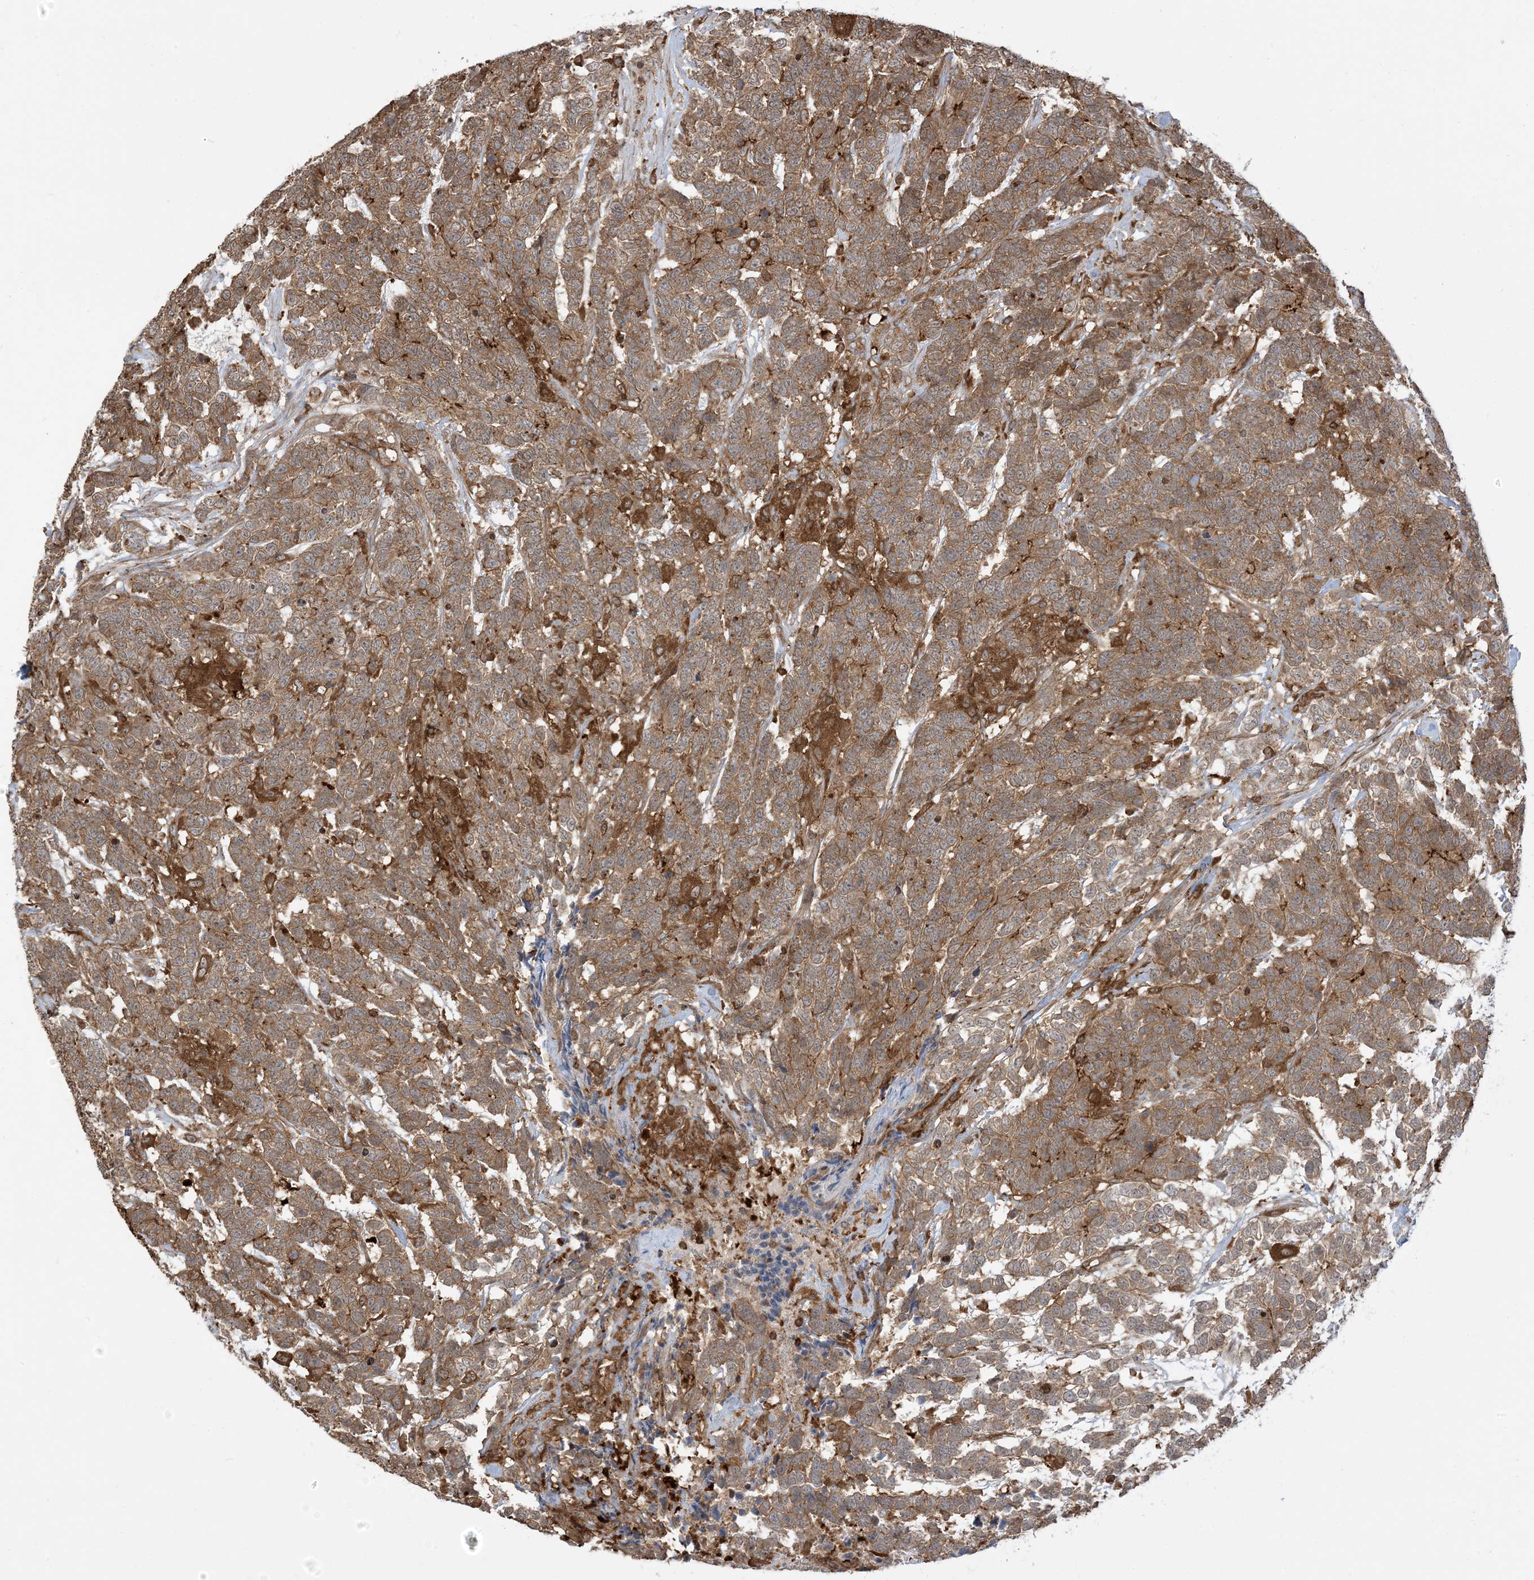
{"staining": {"intensity": "moderate", "quantity": ">75%", "location": "cytoplasmic/membranous"}, "tissue": "testis cancer", "cell_type": "Tumor cells", "image_type": "cancer", "snomed": [{"axis": "morphology", "description": "Carcinoma, Embryonal, NOS"}, {"axis": "topography", "description": "Testis"}], "caption": "Immunohistochemical staining of human testis cancer (embryonal carcinoma) shows moderate cytoplasmic/membranous protein expression in approximately >75% of tumor cells.", "gene": "CAPZB", "patient": {"sex": "male", "age": 26}}